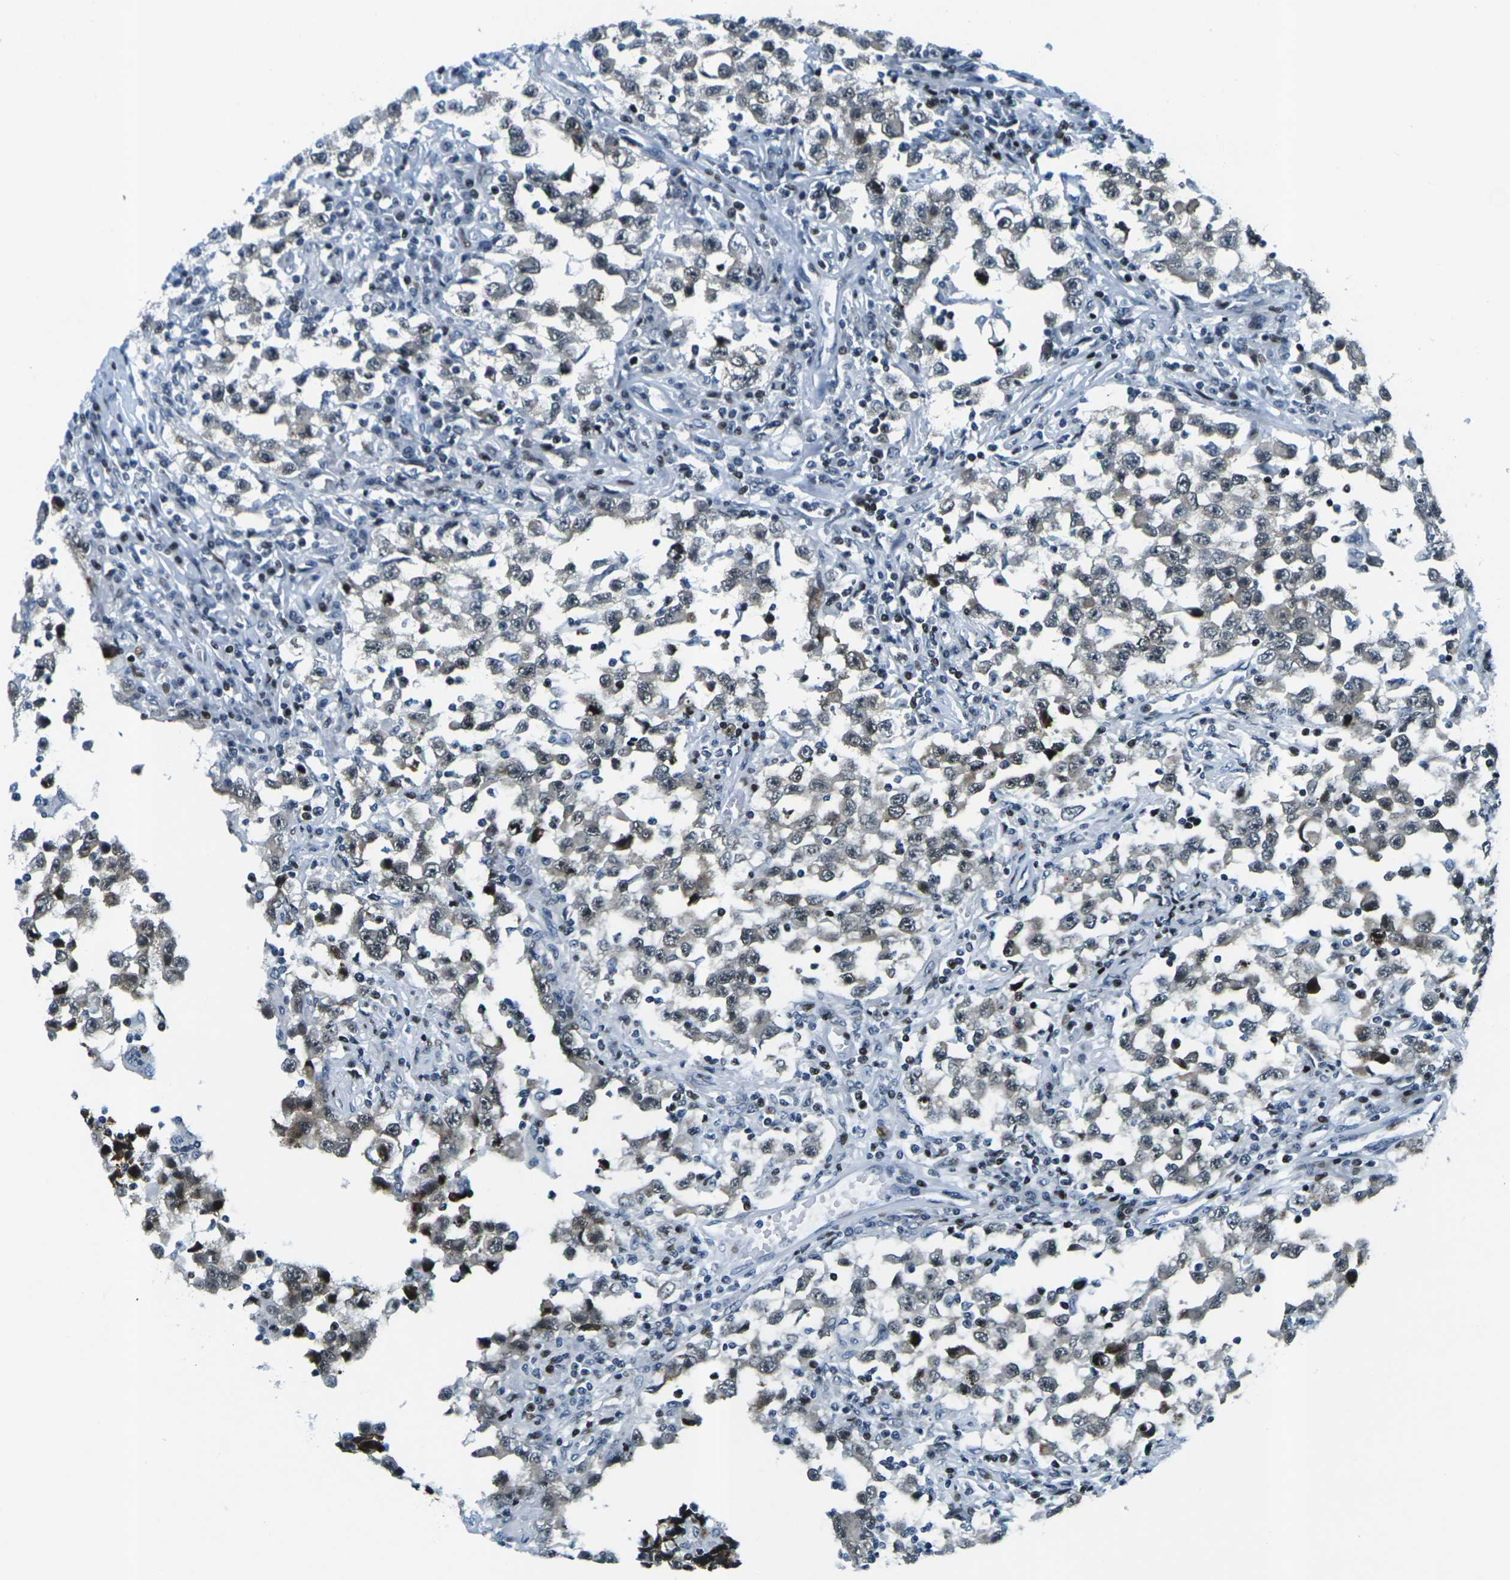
{"staining": {"intensity": "weak", "quantity": "25%-75%", "location": "cytoplasmic/membranous,nuclear"}, "tissue": "testis cancer", "cell_type": "Tumor cells", "image_type": "cancer", "snomed": [{"axis": "morphology", "description": "Carcinoma, Embryonal, NOS"}, {"axis": "topography", "description": "Testis"}], "caption": "Approximately 25%-75% of tumor cells in human embryonal carcinoma (testis) reveal weak cytoplasmic/membranous and nuclear protein staining as visualized by brown immunohistochemical staining.", "gene": "H3-3A", "patient": {"sex": "male", "age": 21}}